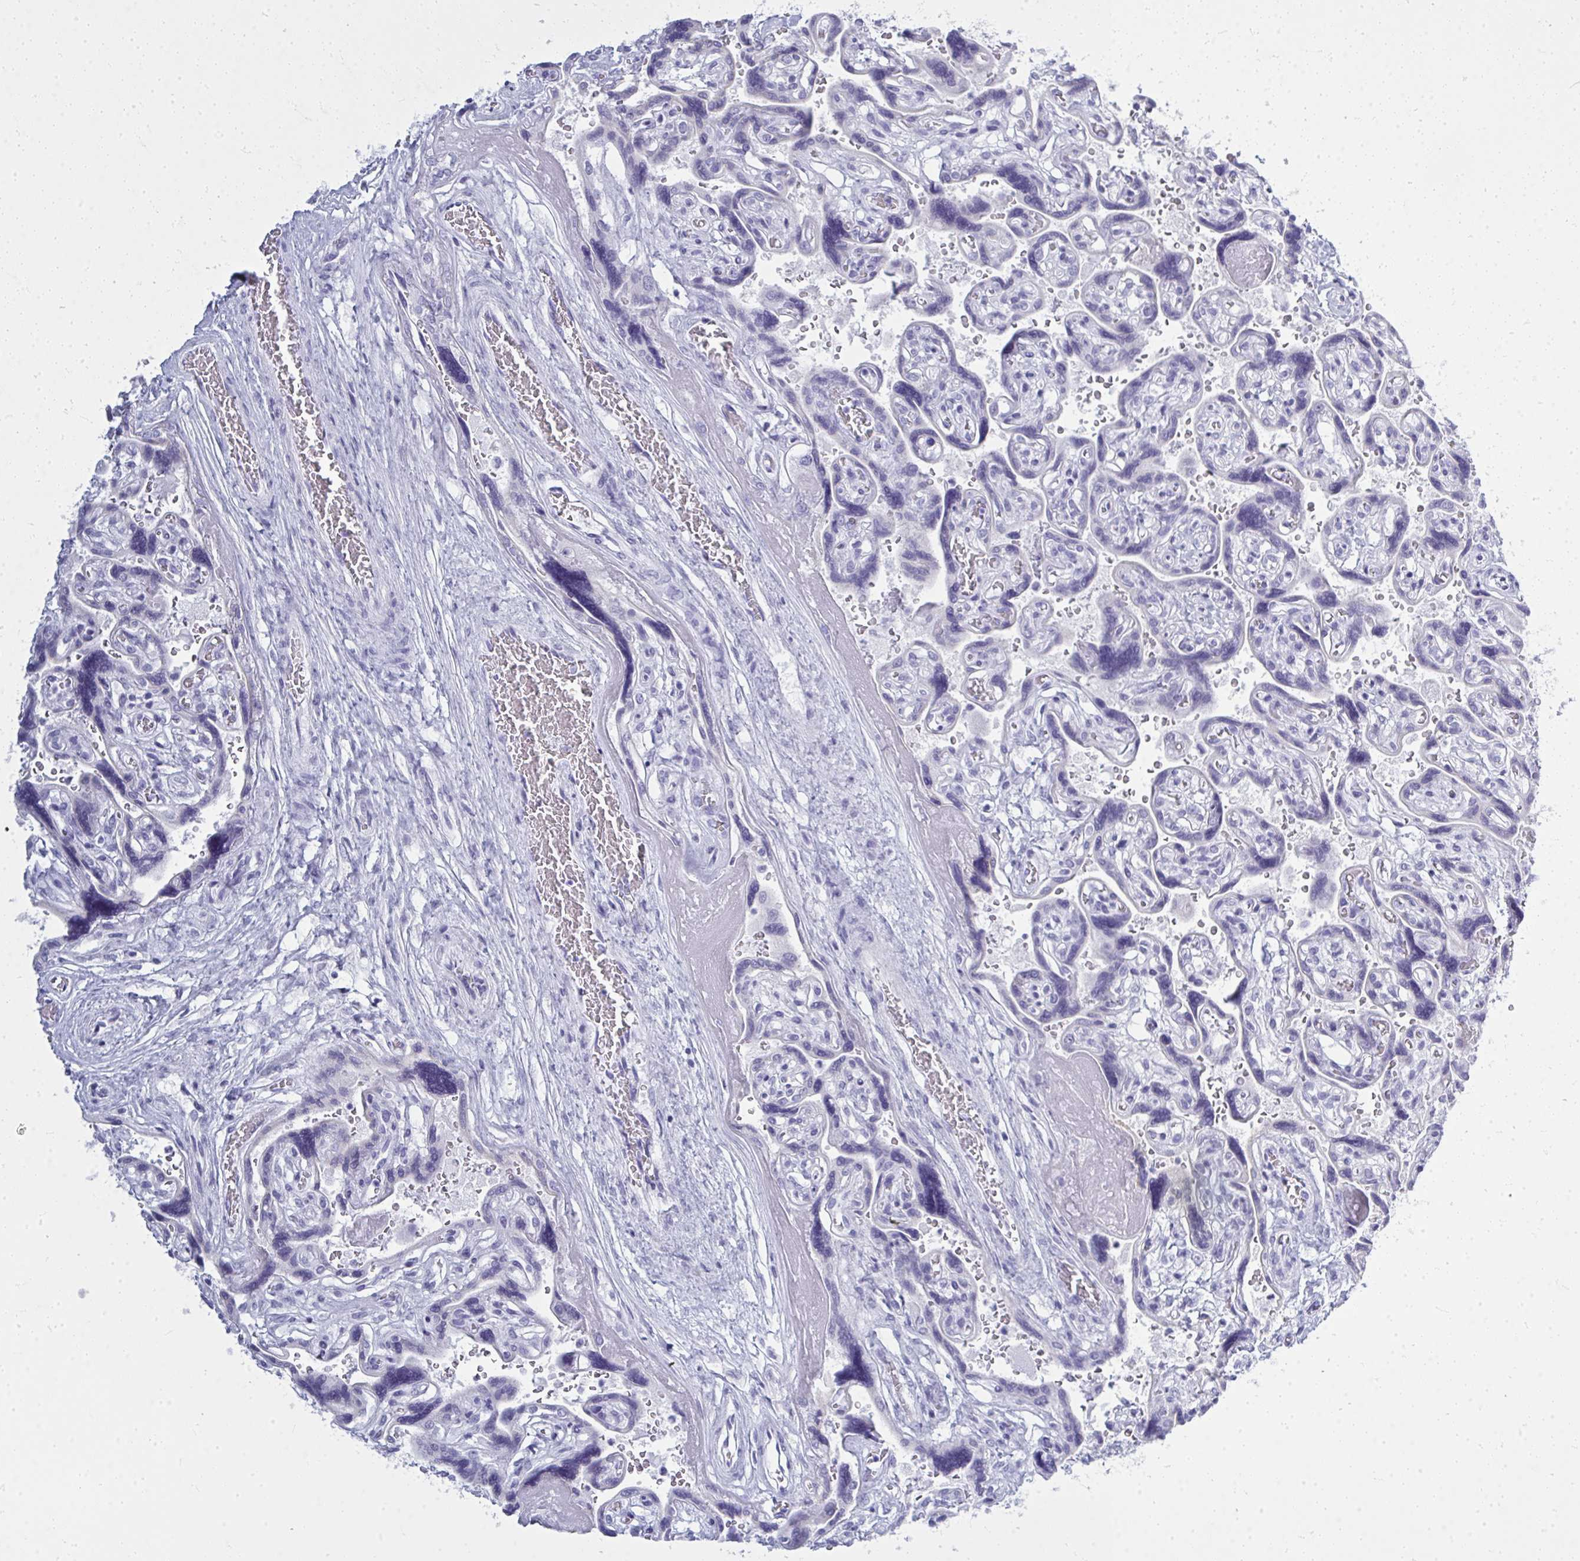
{"staining": {"intensity": "negative", "quantity": "none", "location": "none"}, "tissue": "placenta", "cell_type": "Decidual cells", "image_type": "normal", "snomed": [{"axis": "morphology", "description": "Normal tissue, NOS"}, {"axis": "topography", "description": "Placenta"}], "caption": "DAB immunohistochemical staining of benign human placenta demonstrates no significant staining in decidual cells. (DAB IHC, high magnification).", "gene": "QDPR", "patient": {"sex": "female", "age": 32}}